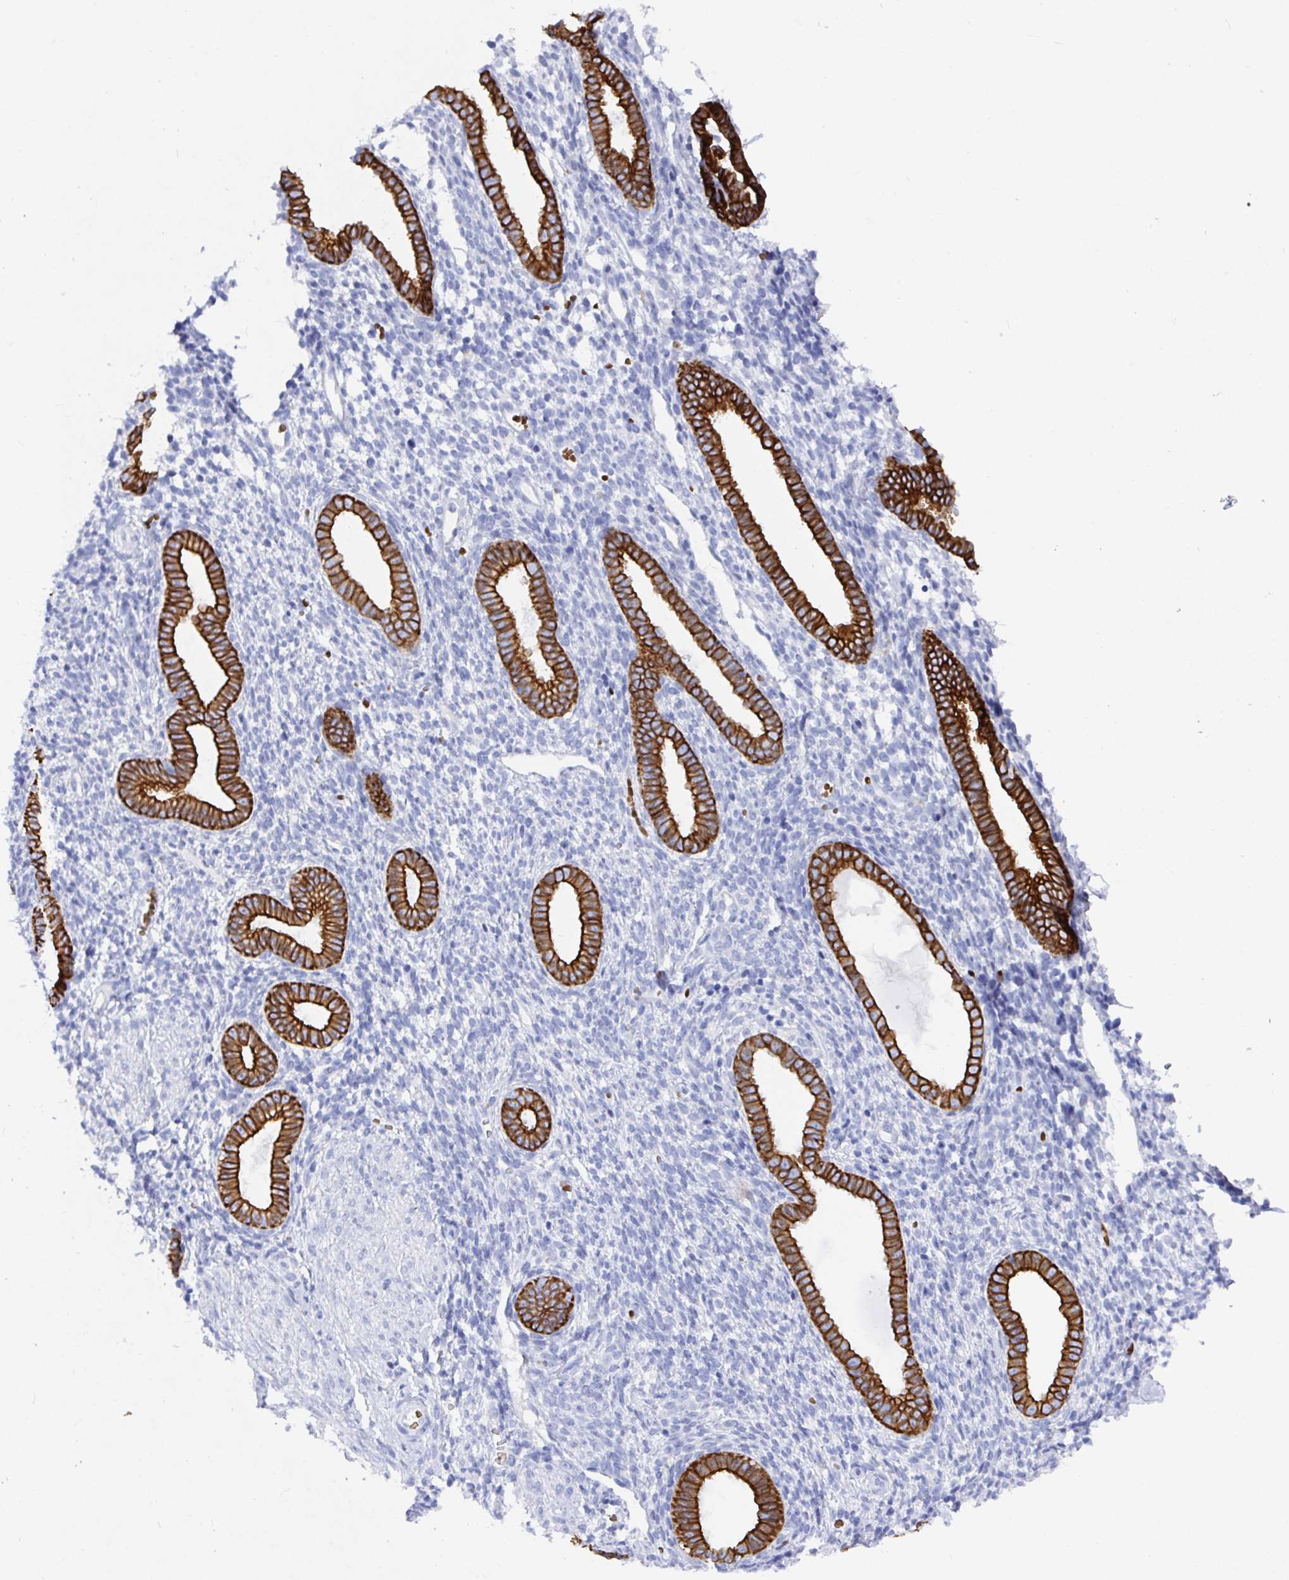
{"staining": {"intensity": "negative", "quantity": "none", "location": "none"}, "tissue": "endometrium", "cell_type": "Cells in endometrial stroma", "image_type": "normal", "snomed": [{"axis": "morphology", "description": "Normal tissue, NOS"}, {"axis": "topography", "description": "Endometrium"}], "caption": "High magnification brightfield microscopy of normal endometrium stained with DAB (3,3'-diaminobenzidine) (brown) and counterstained with hematoxylin (blue): cells in endometrial stroma show no significant expression. (Immunohistochemistry (ihc), brightfield microscopy, high magnification).", "gene": "CLDN8", "patient": {"sex": "female", "age": 36}}